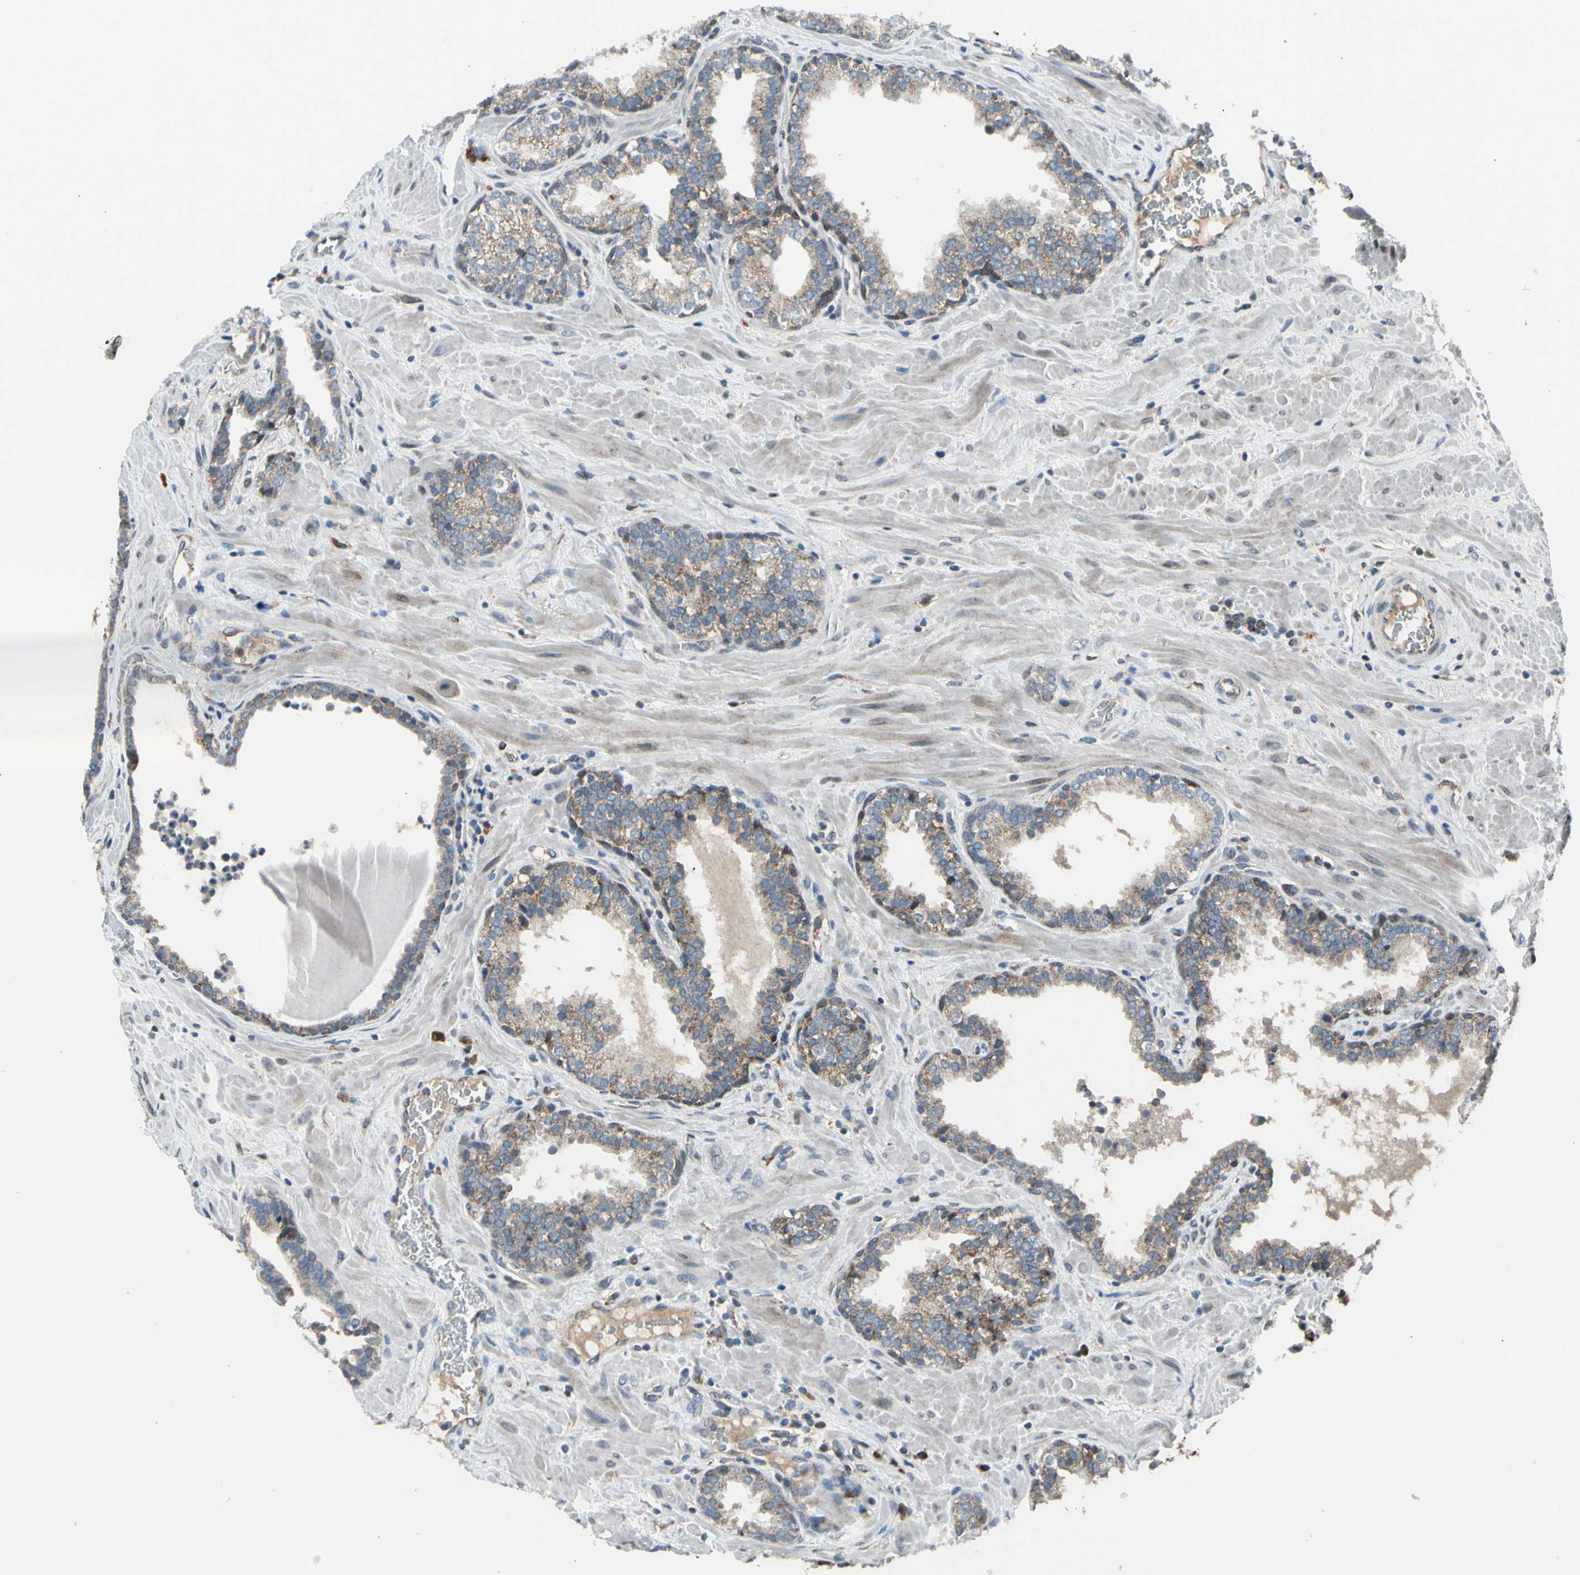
{"staining": {"intensity": "weak", "quantity": ">75%", "location": "cytoplasmic/membranous"}, "tissue": "prostate", "cell_type": "Glandular cells", "image_type": "normal", "snomed": [{"axis": "morphology", "description": "Normal tissue, NOS"}, {"axis": "topography", "description": "Prostate"}], "caption": "Glandular cells reveal low levels of weak cytoplasmic/membranous expression in approximately >75% of cells in normal human prostate.", "gene": "NPHP3", "patient": {"sex": "male", "age": 51}}